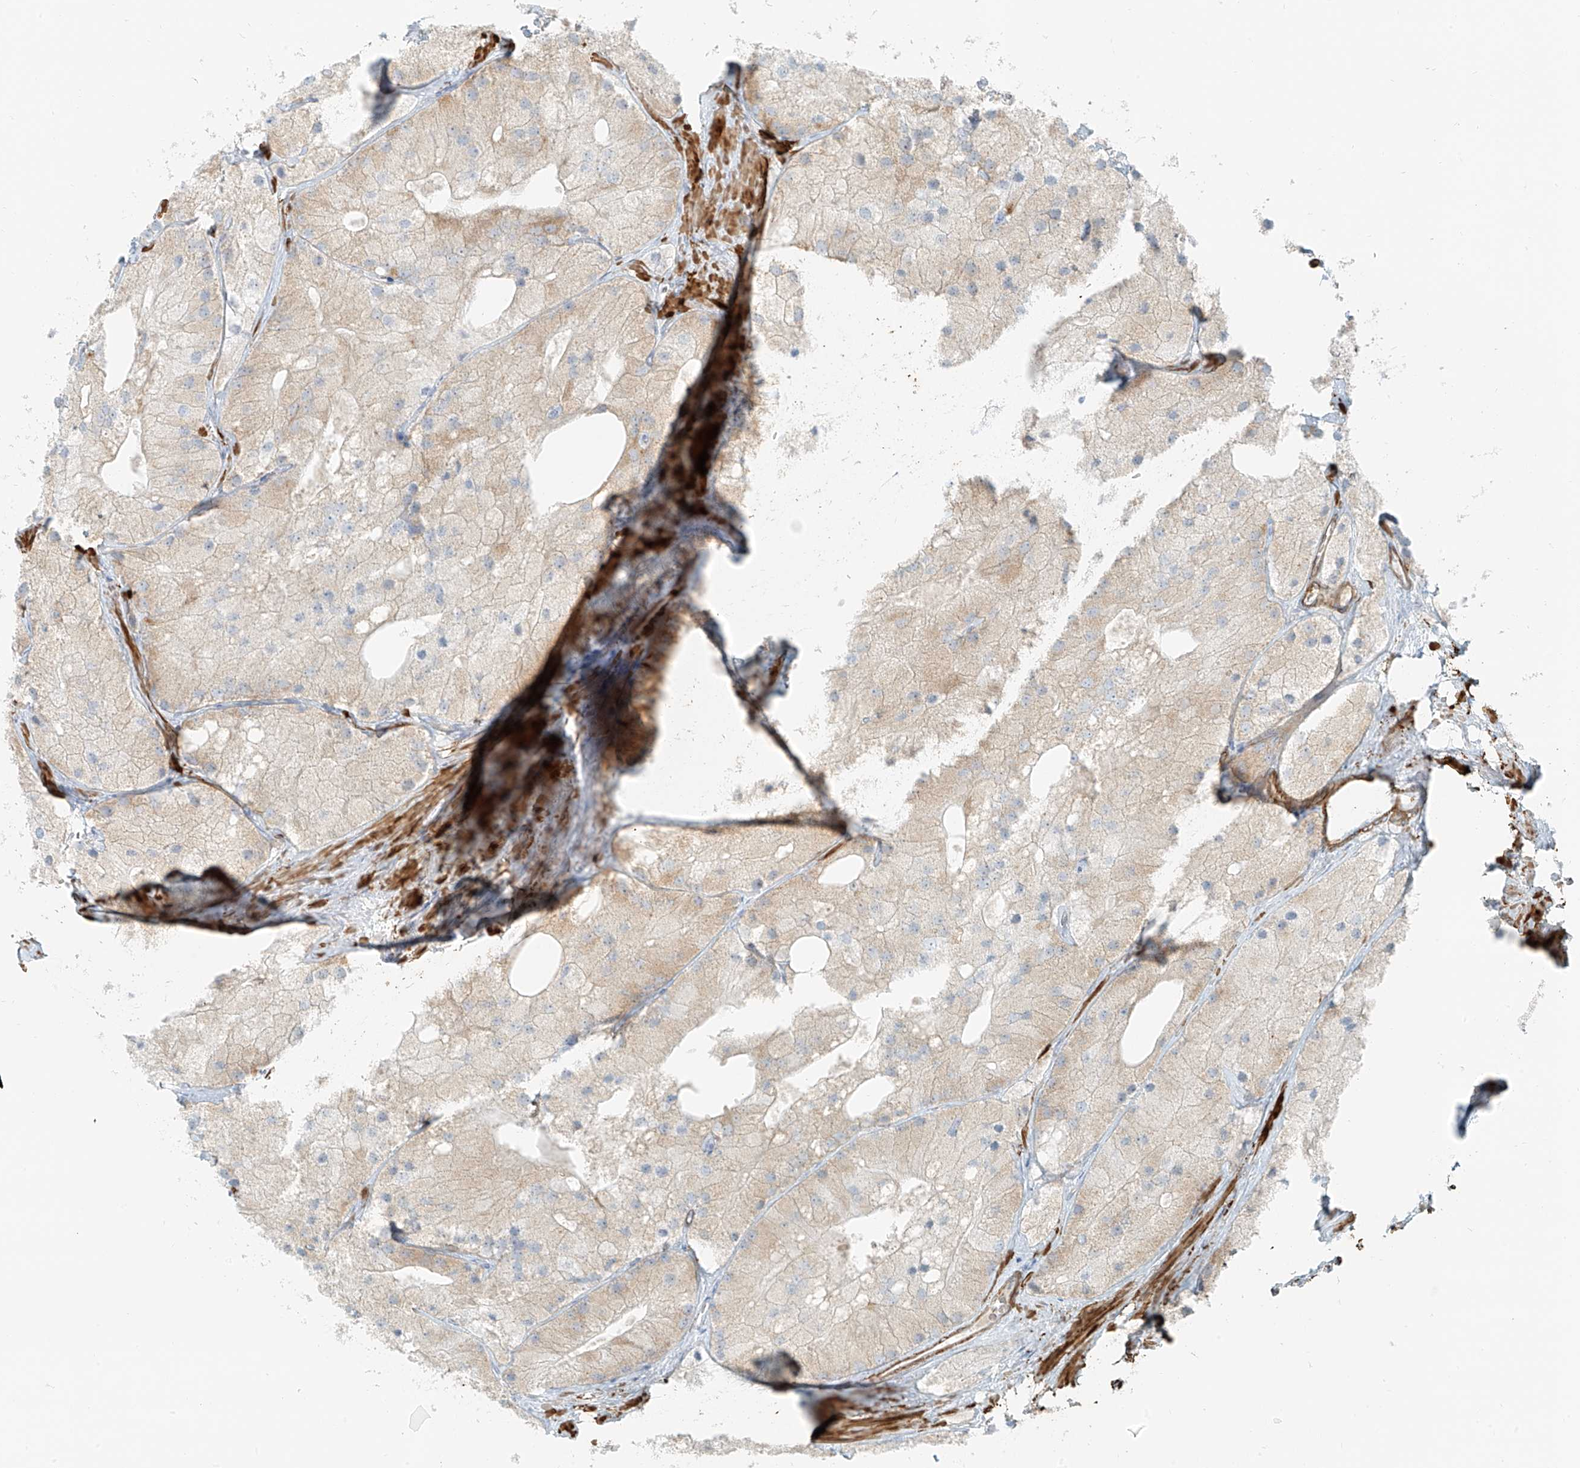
{"staining": {"intensity": "weak", "quantity": "<25%", "location": "cytoplasmic/membranous"}, "tissue": "prostate cancer", "cell_type": "Tumor cells", "image_type": "cancer", "snomed": [{"axis": "morphology", "description": "Adenocarcinoma, Low grade"}, {"axis": "topography", "description": "Prostate"}], "caption": "The photomicrograph shows no significant expression in tumor cells of prostate cancer (adenocarcinoma (low-grade)). (Brightfield microscopy of DAB (3,3'-diaminobenzidine) immunohistochemistry at high magnification).", "gene": "SMCP", "patient": {"sex": "male", "age": 69}}